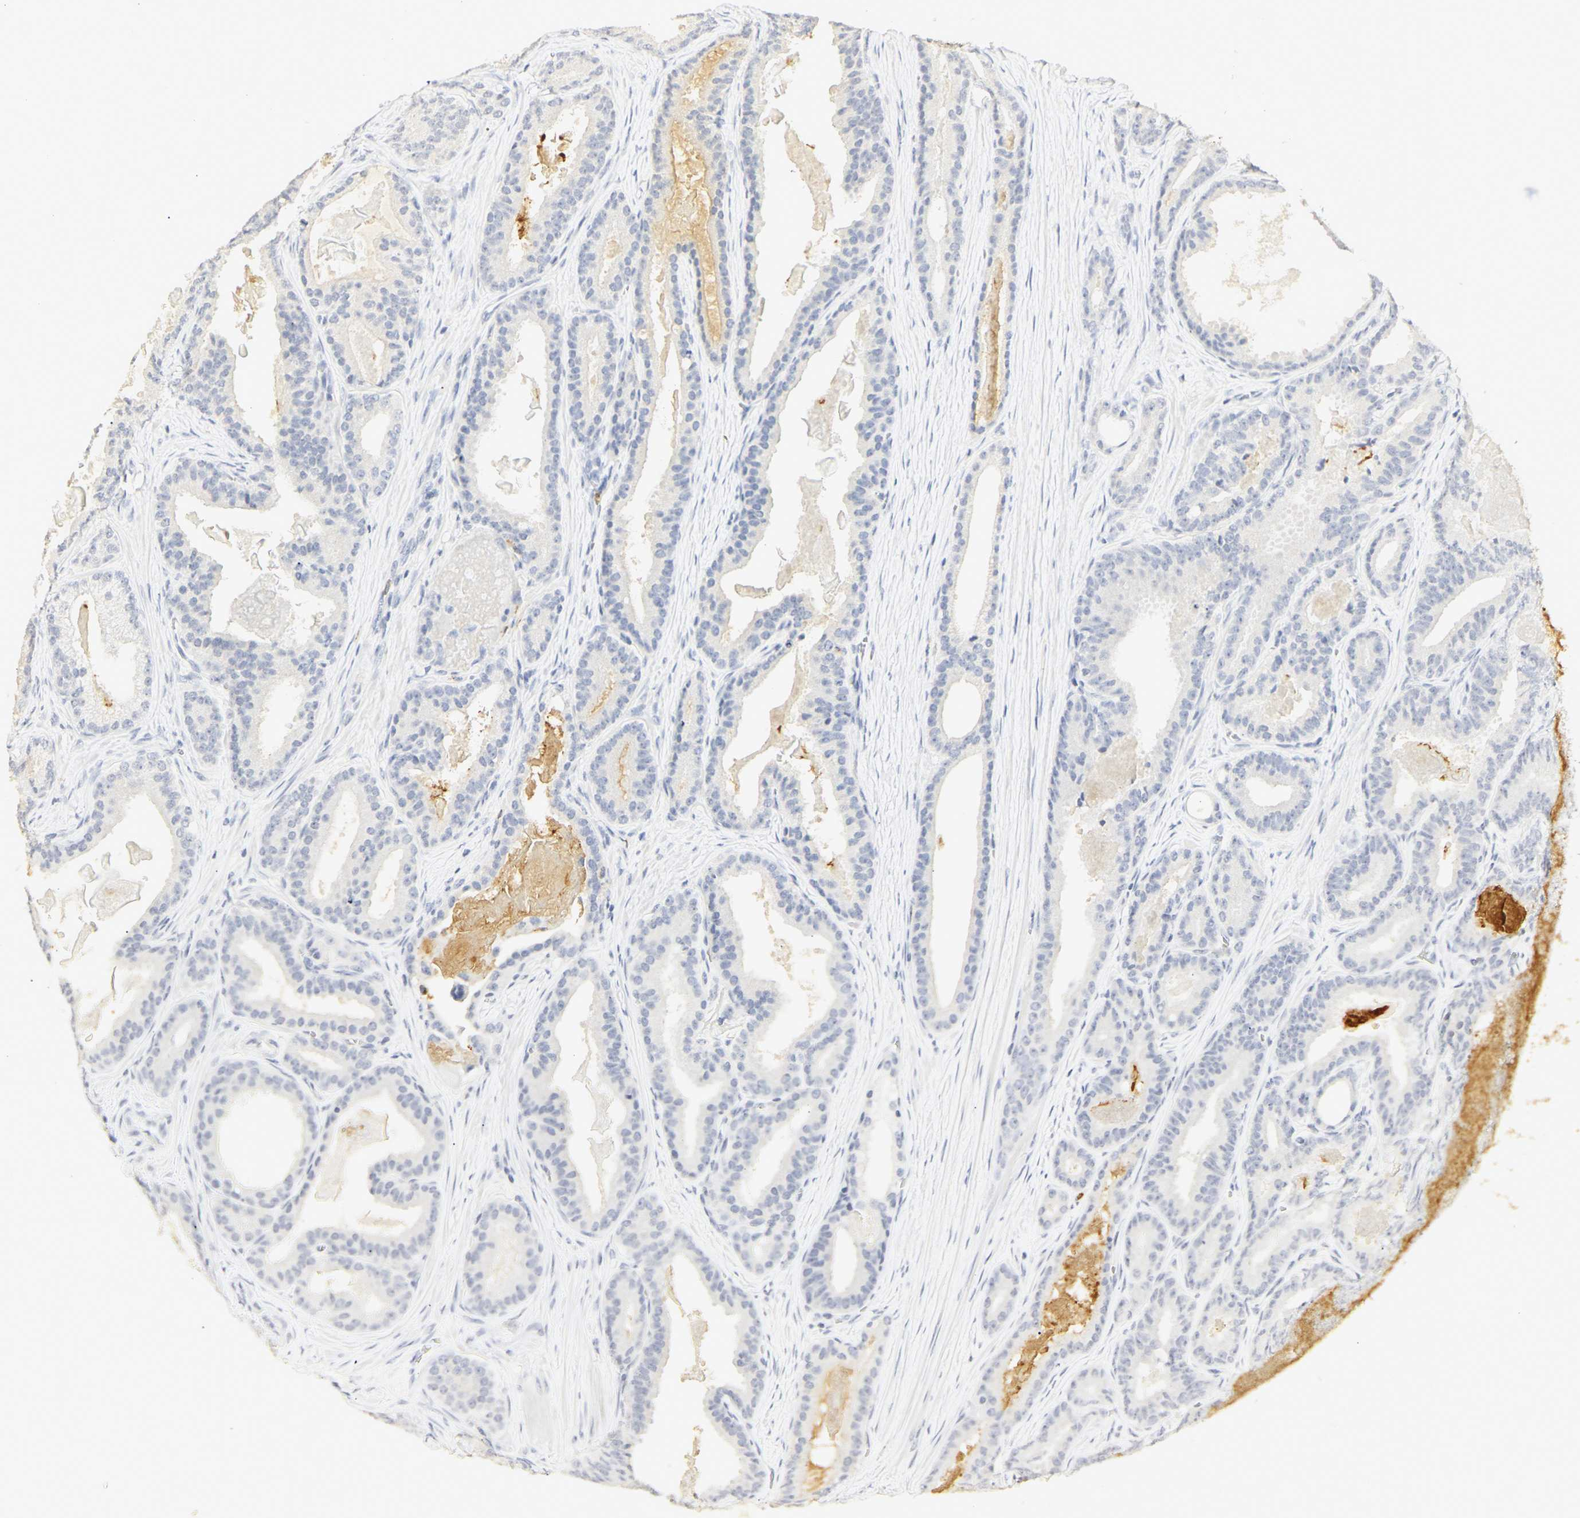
{"staining": {"intensity": "moderate", "quantity": "<25%", "location": "cytoplasmic/membranous"}, "tissue": "prostate cancer", "cell_type": "Tumor cells", "image_type": "cancer", "snomed": [{"axis": "morphology", "description": "Adenocarcinoma, High grade"}, {"axis": "topography", "description": "Prostate"}], "caption": "The immunohistochemical stain labels moderate cytoplasmic/membranous staining in tumor cells of adenocarcinoma (high-grade) (prostate) tissue. The protein is stained brown, and the nuclei are stained in blue (DAB IHC with brightfield microscopy, high magnification).", "gene": "MPO", "patient": {"sex": "male", "age": 60}}